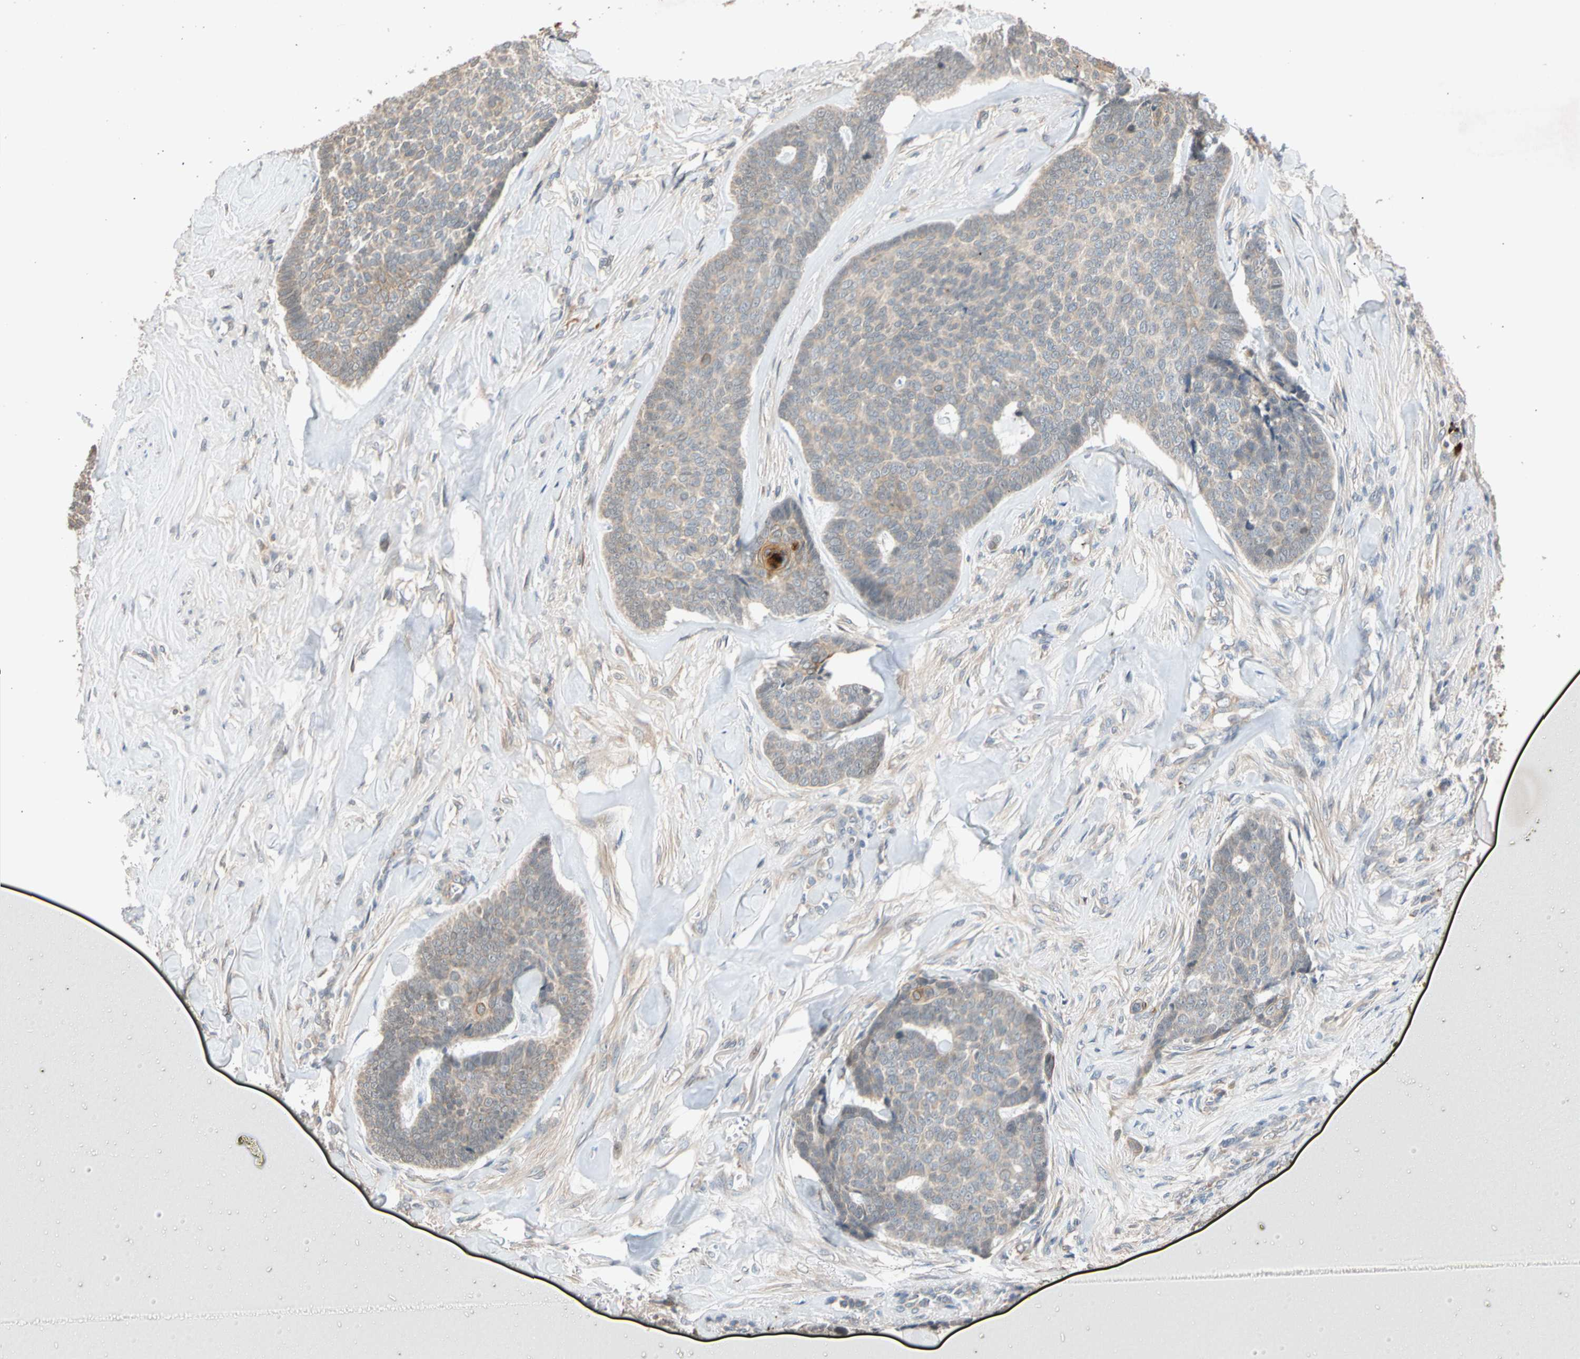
{"staining": {"intensity": "moderate", "quantity": "<25%", "location": "cytoplasmic/membranous"}, "tissue": "skin cancer", "cell_type": "Tumor cells", "image_type": "cancer", "snomed": [{"axis": "morphology", "description": "Basal cell carcinoma"}, {"axis": "topography", "description": "Skin"}], "caption": "Immunohistochemistry micrograph of basal cell carcinoma (skin) stained for a protein (brown), which shows low levels of moderate cytoplasmic/membranous staining in approximately <25% of tumor cells.", "gene": "CNST", "patient": {"sex": "male", "age": 84}}